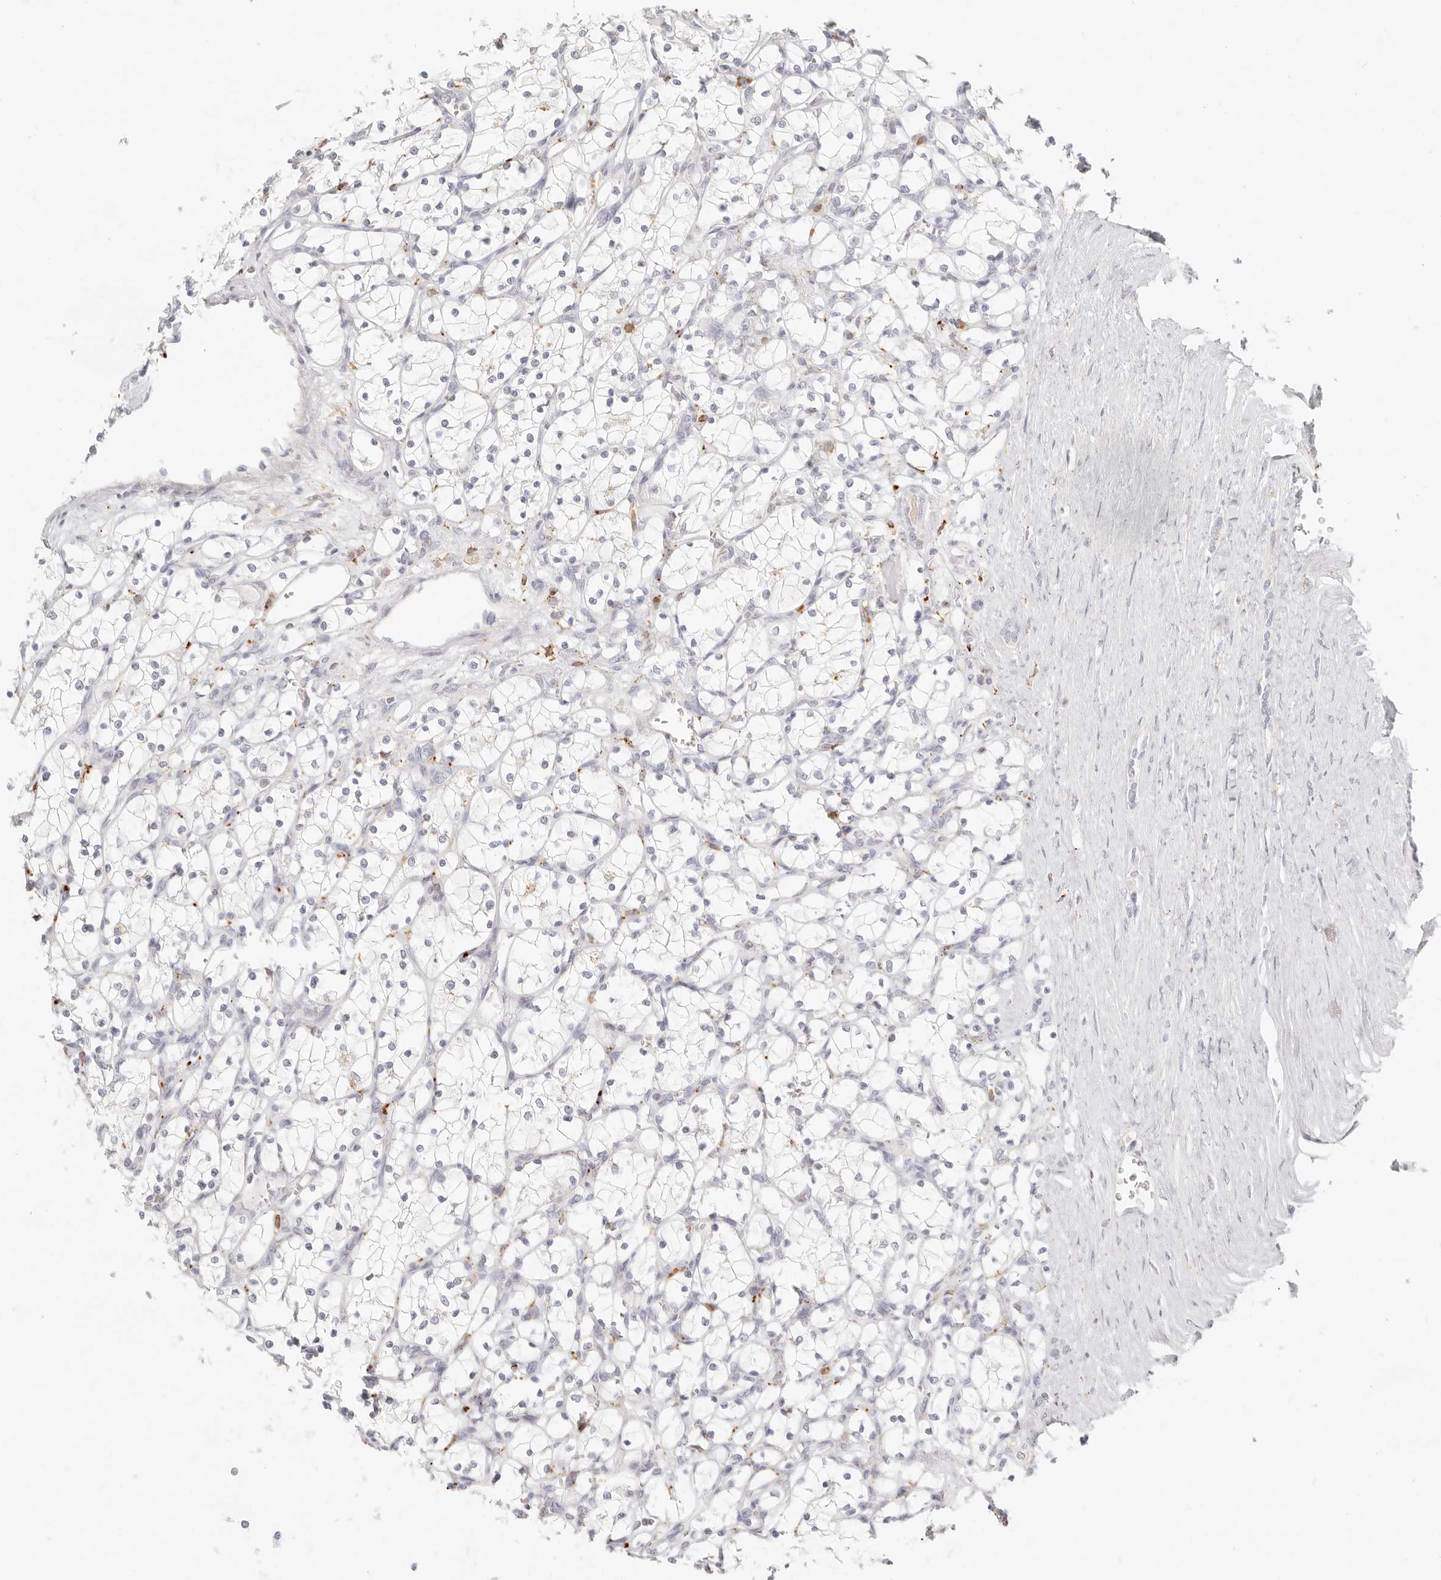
{"staining": {"intensity": "negative", "quantity": "none", "location": "none"}, "tissue": "renal cancer", "cell_type": "Tumor cells", "image_type": "cancer", "snomed": [{"axis": "morphology", "description": "Adenocarcinoma, NOS"}, {"axis": "topography", "description": "Kidney"}], "caption": "This is an immunohistochemistry (IHC) photomicrograph of renal cancer (adenocarcinoma). There is no staining in tumor cells.", "gene": "RNASET2", "patient": {"sex": "female", "age": 69}}